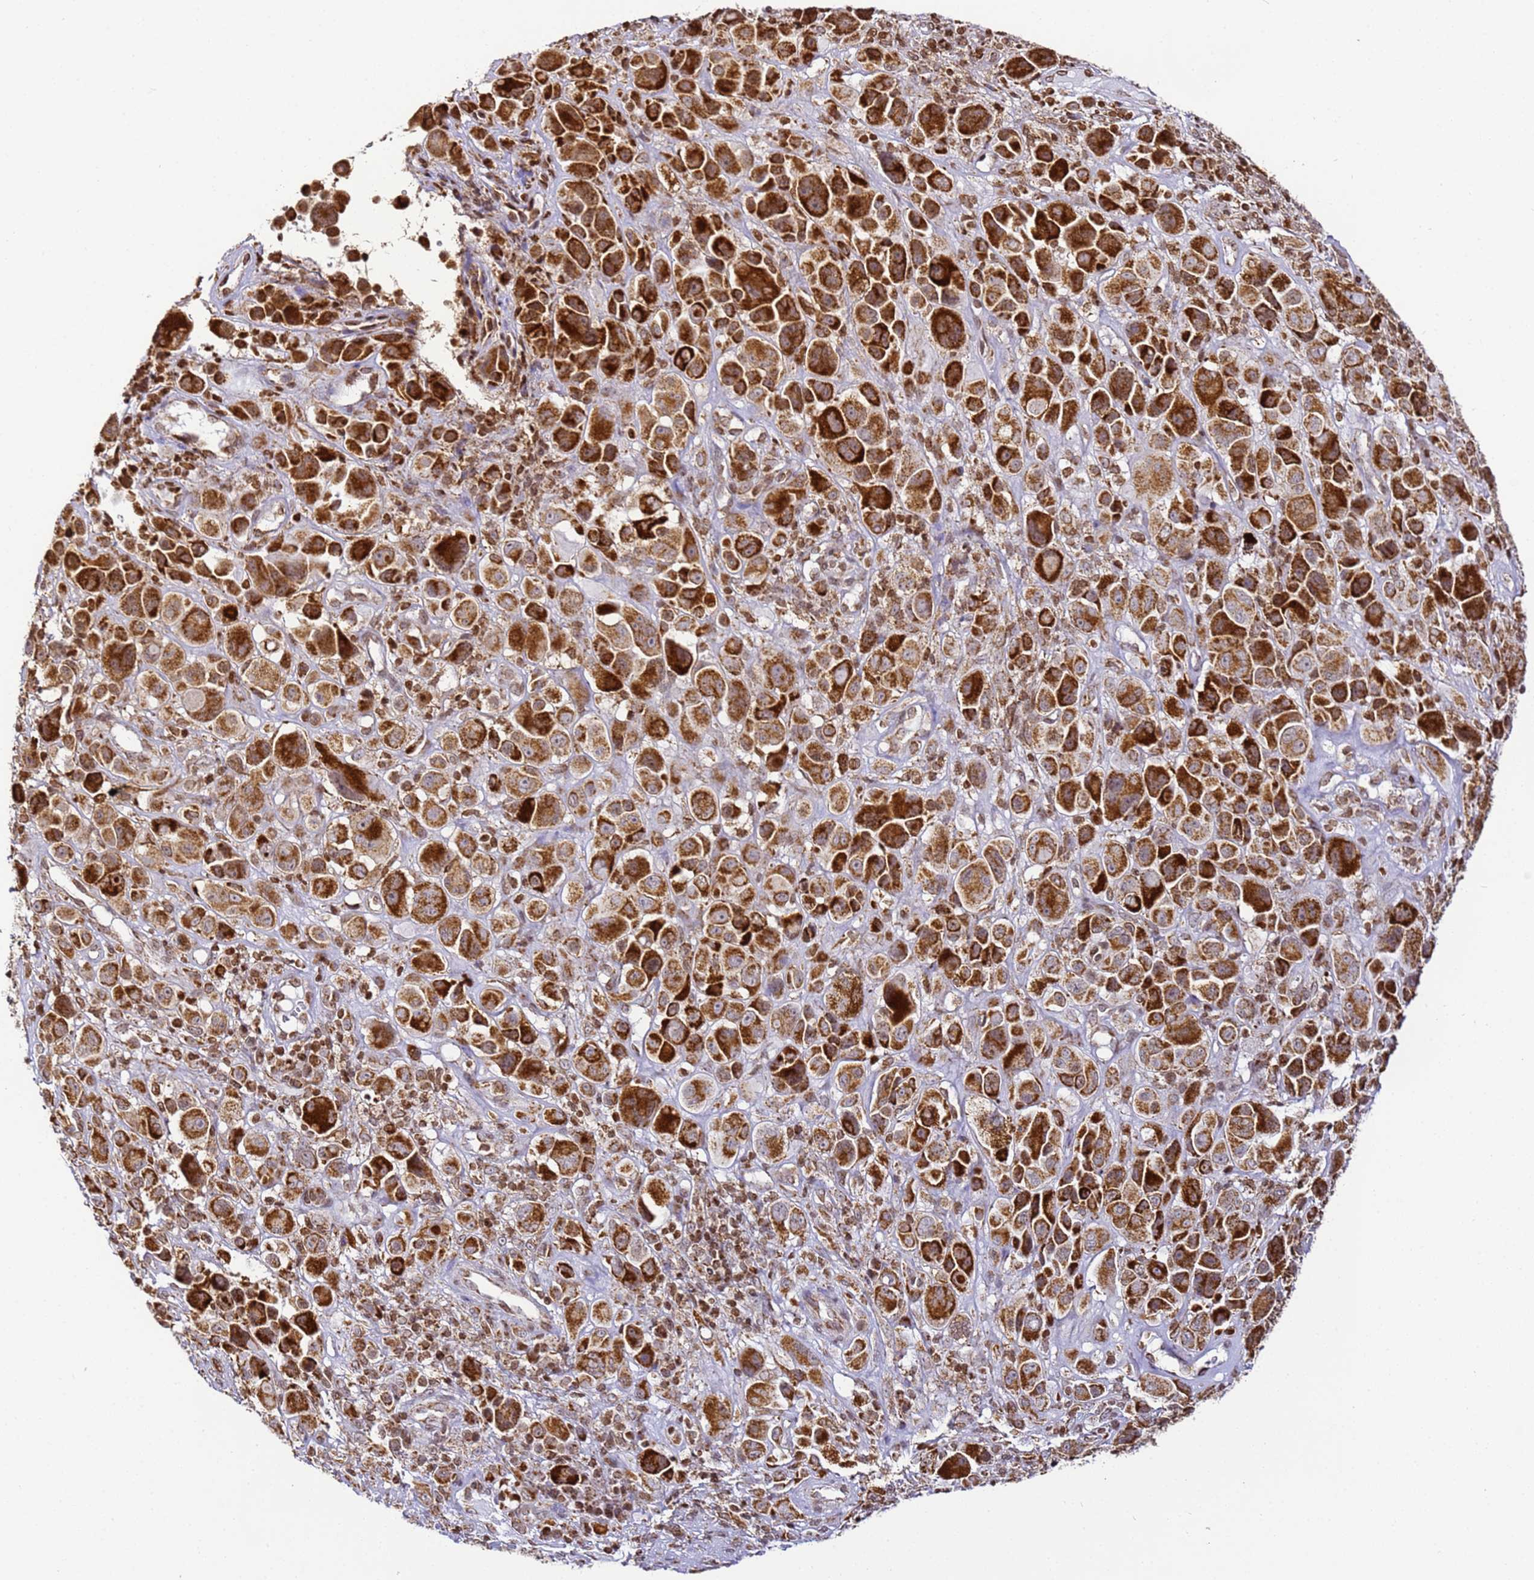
{"staining": {"intensity": "strong", "quantity": ">75%", "location": "cytoplasmic/membranous"}, "tissue": "melanoma", "cell_type": "Tumor cells", "image_type": "cancer", "snomed": [{"axis": "morphology", "description": "Malignant melanoma, NOS"}, {"axis": "topography", "description": "Skin of trunk"}], "caption": "Strong cytoplasmic/membranous positivity for a protein is identified in approximately >75% of tumor cells of malignant melanoma using immunohistochemistry.", "gene": "HSPE1", "patient": {"sex": "male", "age": 71}}